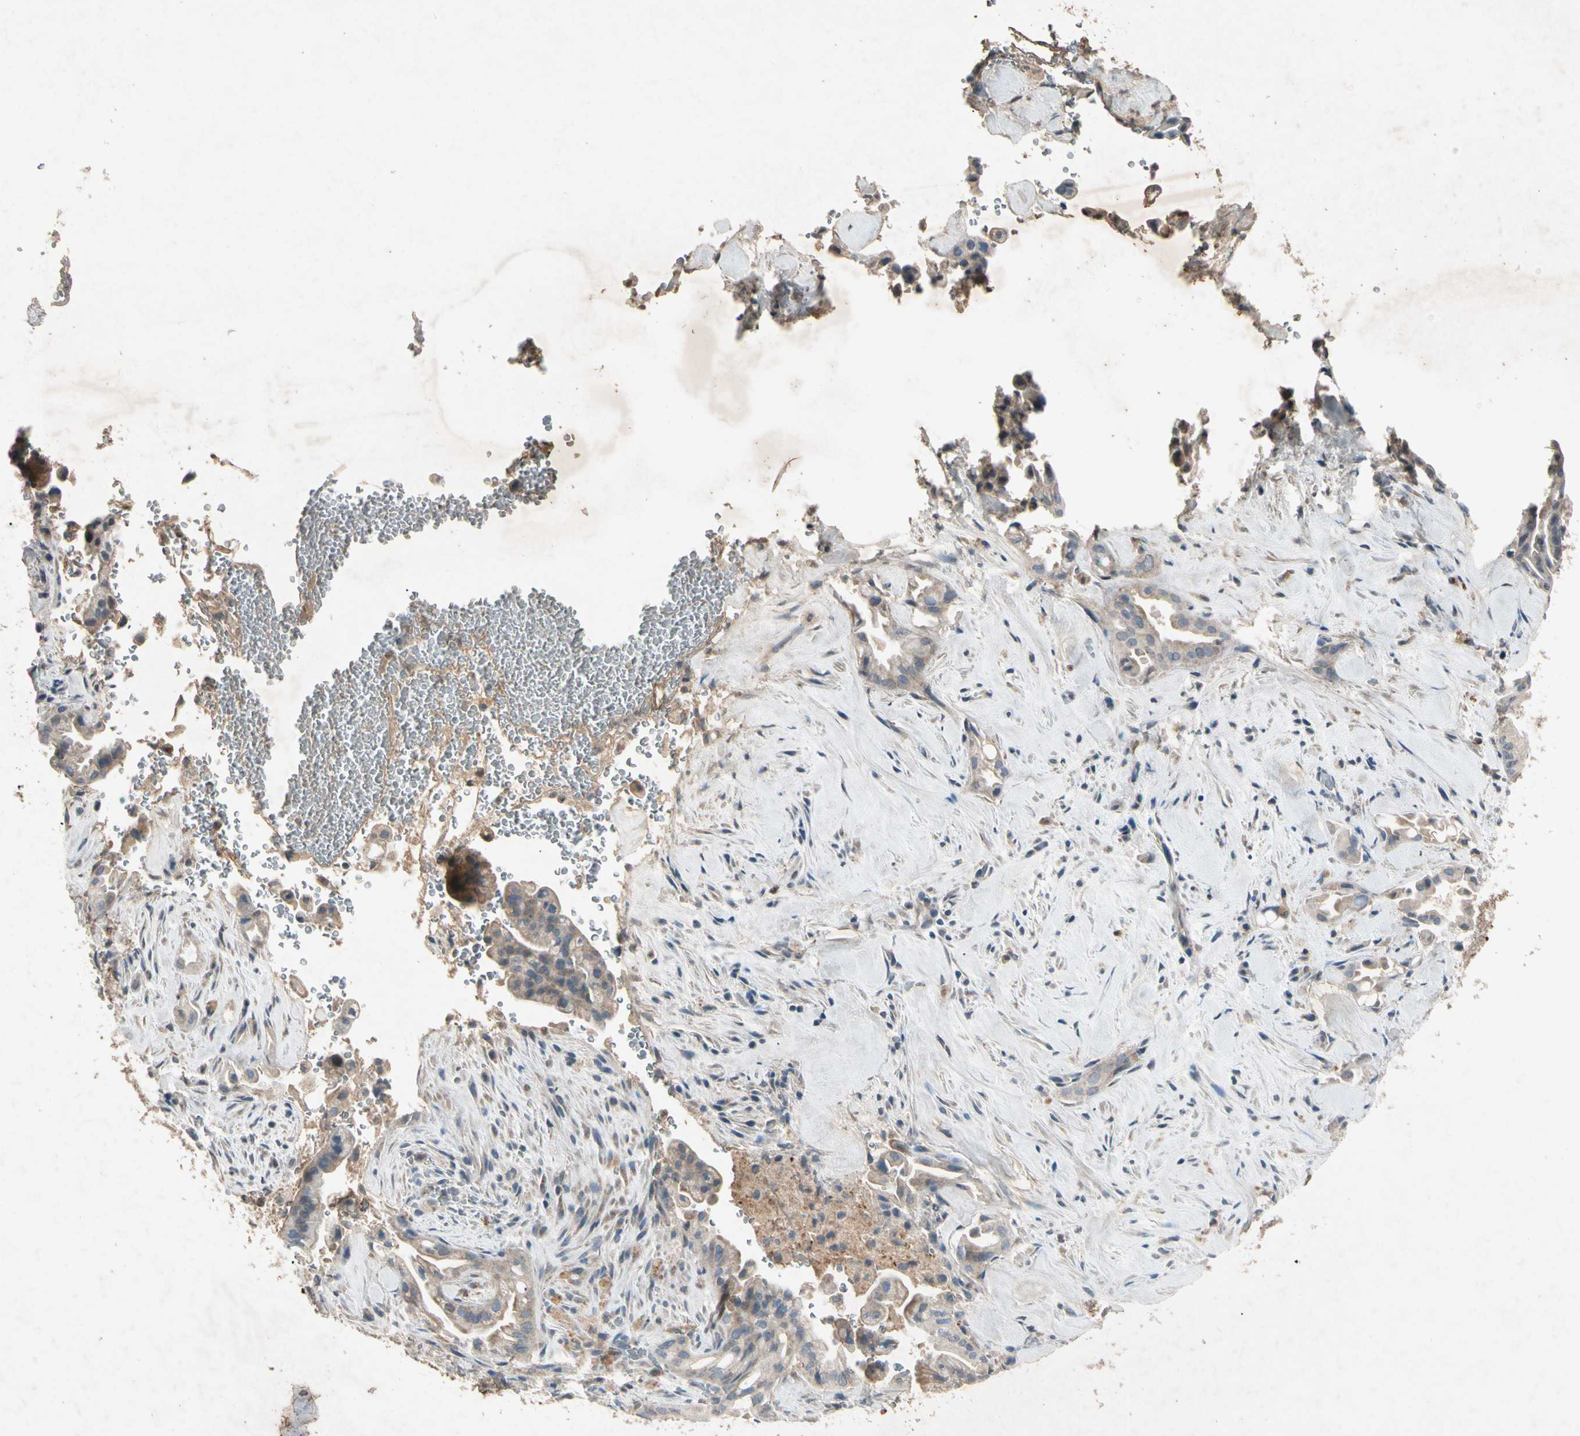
{"staining": {"intensity": "weak", "quantity": "25%-75%", "location": "cytoplasmic/membranous"}, "tissue": "liver cancer", "cell_type": "Tumor cells", "image_type": "cancer", "snomed": [{"axis": "morphology", "description": "Cholangiocarcinoma"}, {"axis": "topography", "description": "Liver"}], "caption": "Tumor cells reveal low levels of weak cytoplasmic/membranous staining in about 25%-75% of cells in human liver cholangiocarcinoma. The protein is stained brown, and the nuclei are stained in blue (DAB IHC with brightfield microscopy, high magnification).", "gene": "GPLD1", "patient": {"sex": "female", "age": 68}}